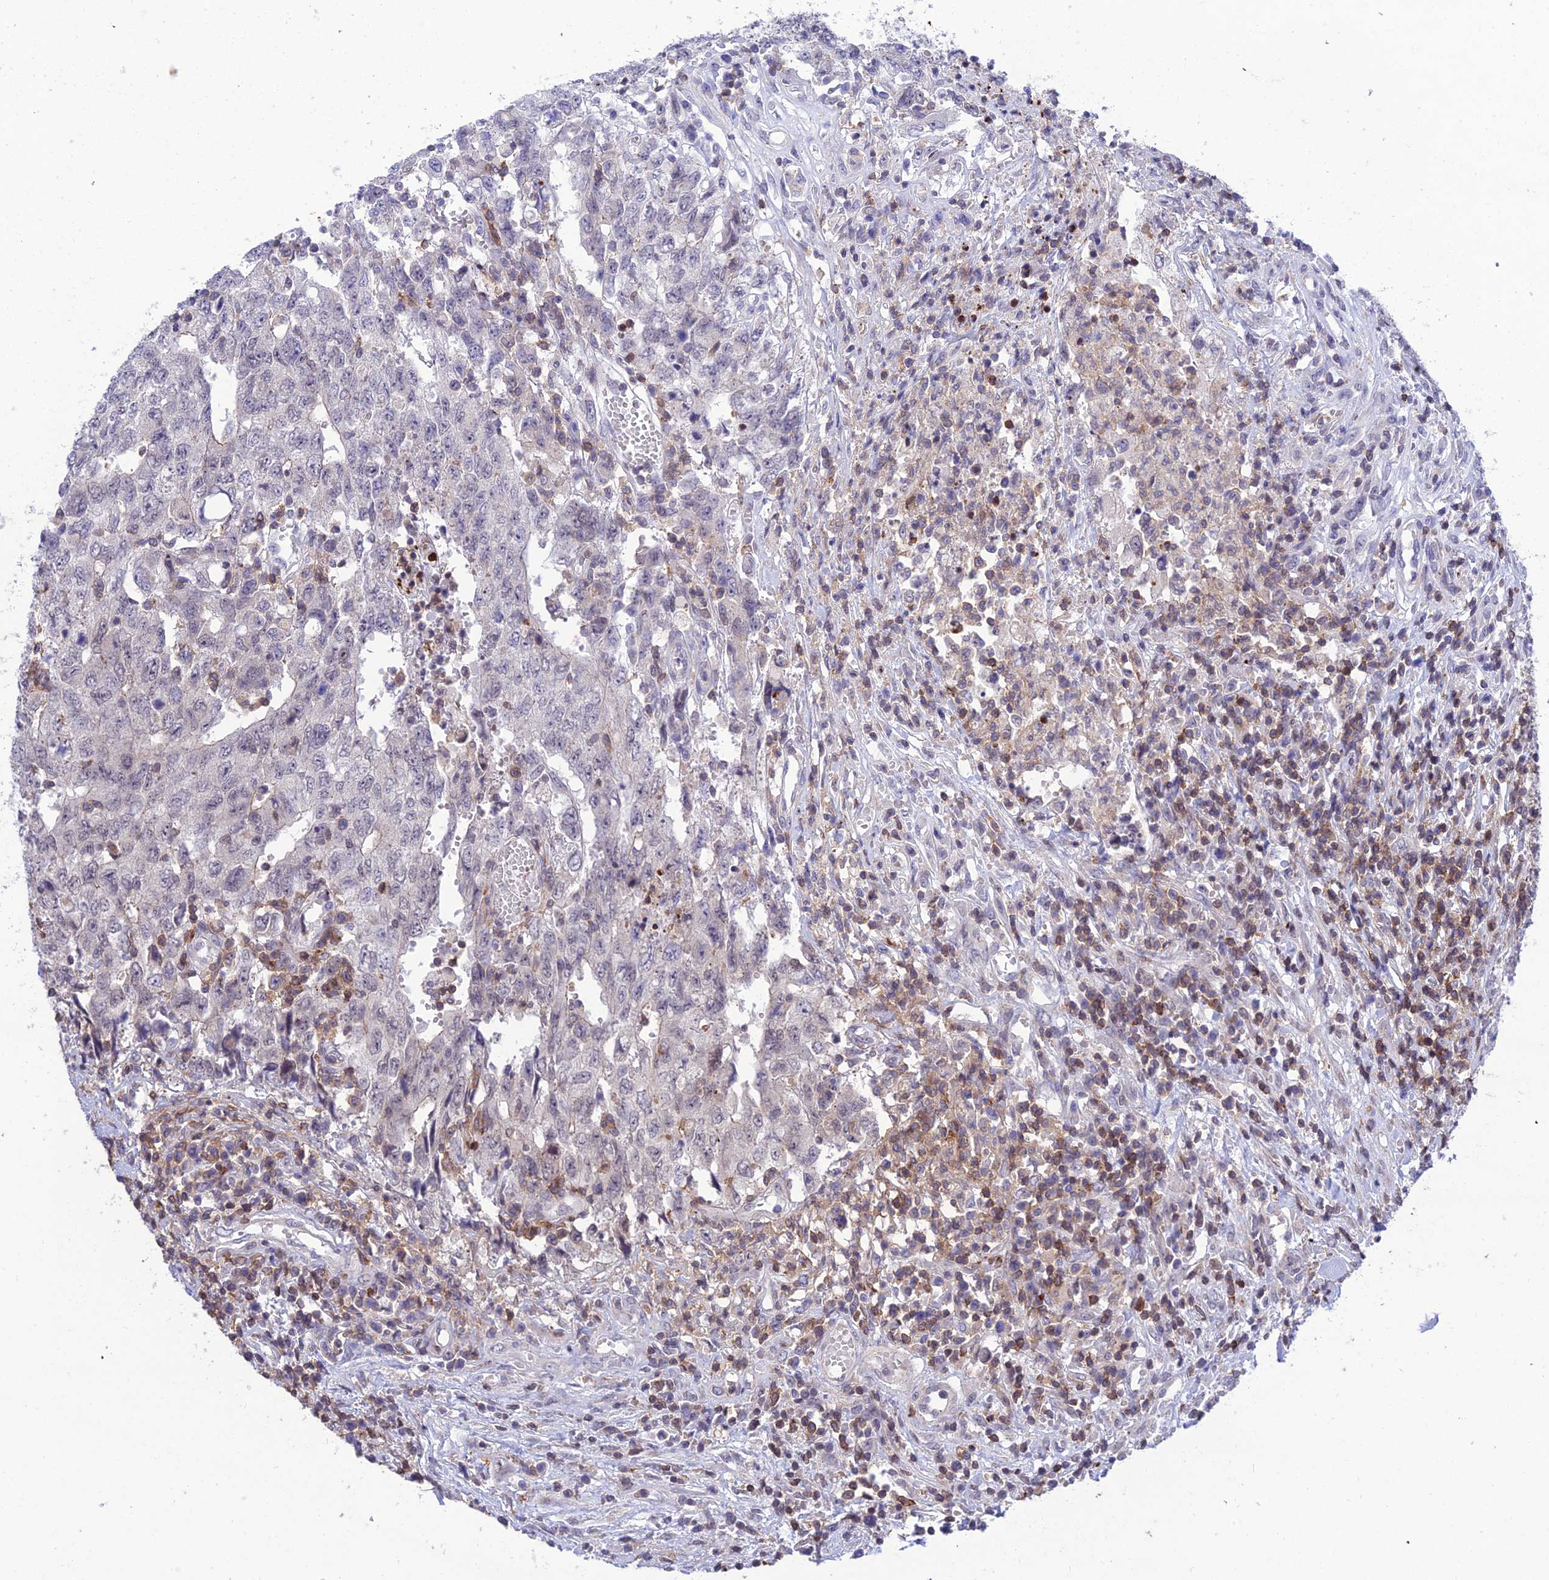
{"staining": {"intensity": "negative", "quantity": "none", "location": "none"}, "tissue": "testis cancer", "cell_type": "Tumor cells", "image_type": "cancer", "snomed": [{"axis": "morphology", "description": "Carcinoma, Embryonal, NOS"}, {"axis": "topography", "description": "Testis"}], "caption": "There is no significant positivity in tumor cells of embryonal carcinoma (testis).", "gene": "FAM76A", "patient": {"sex": "male", "age": 34}}